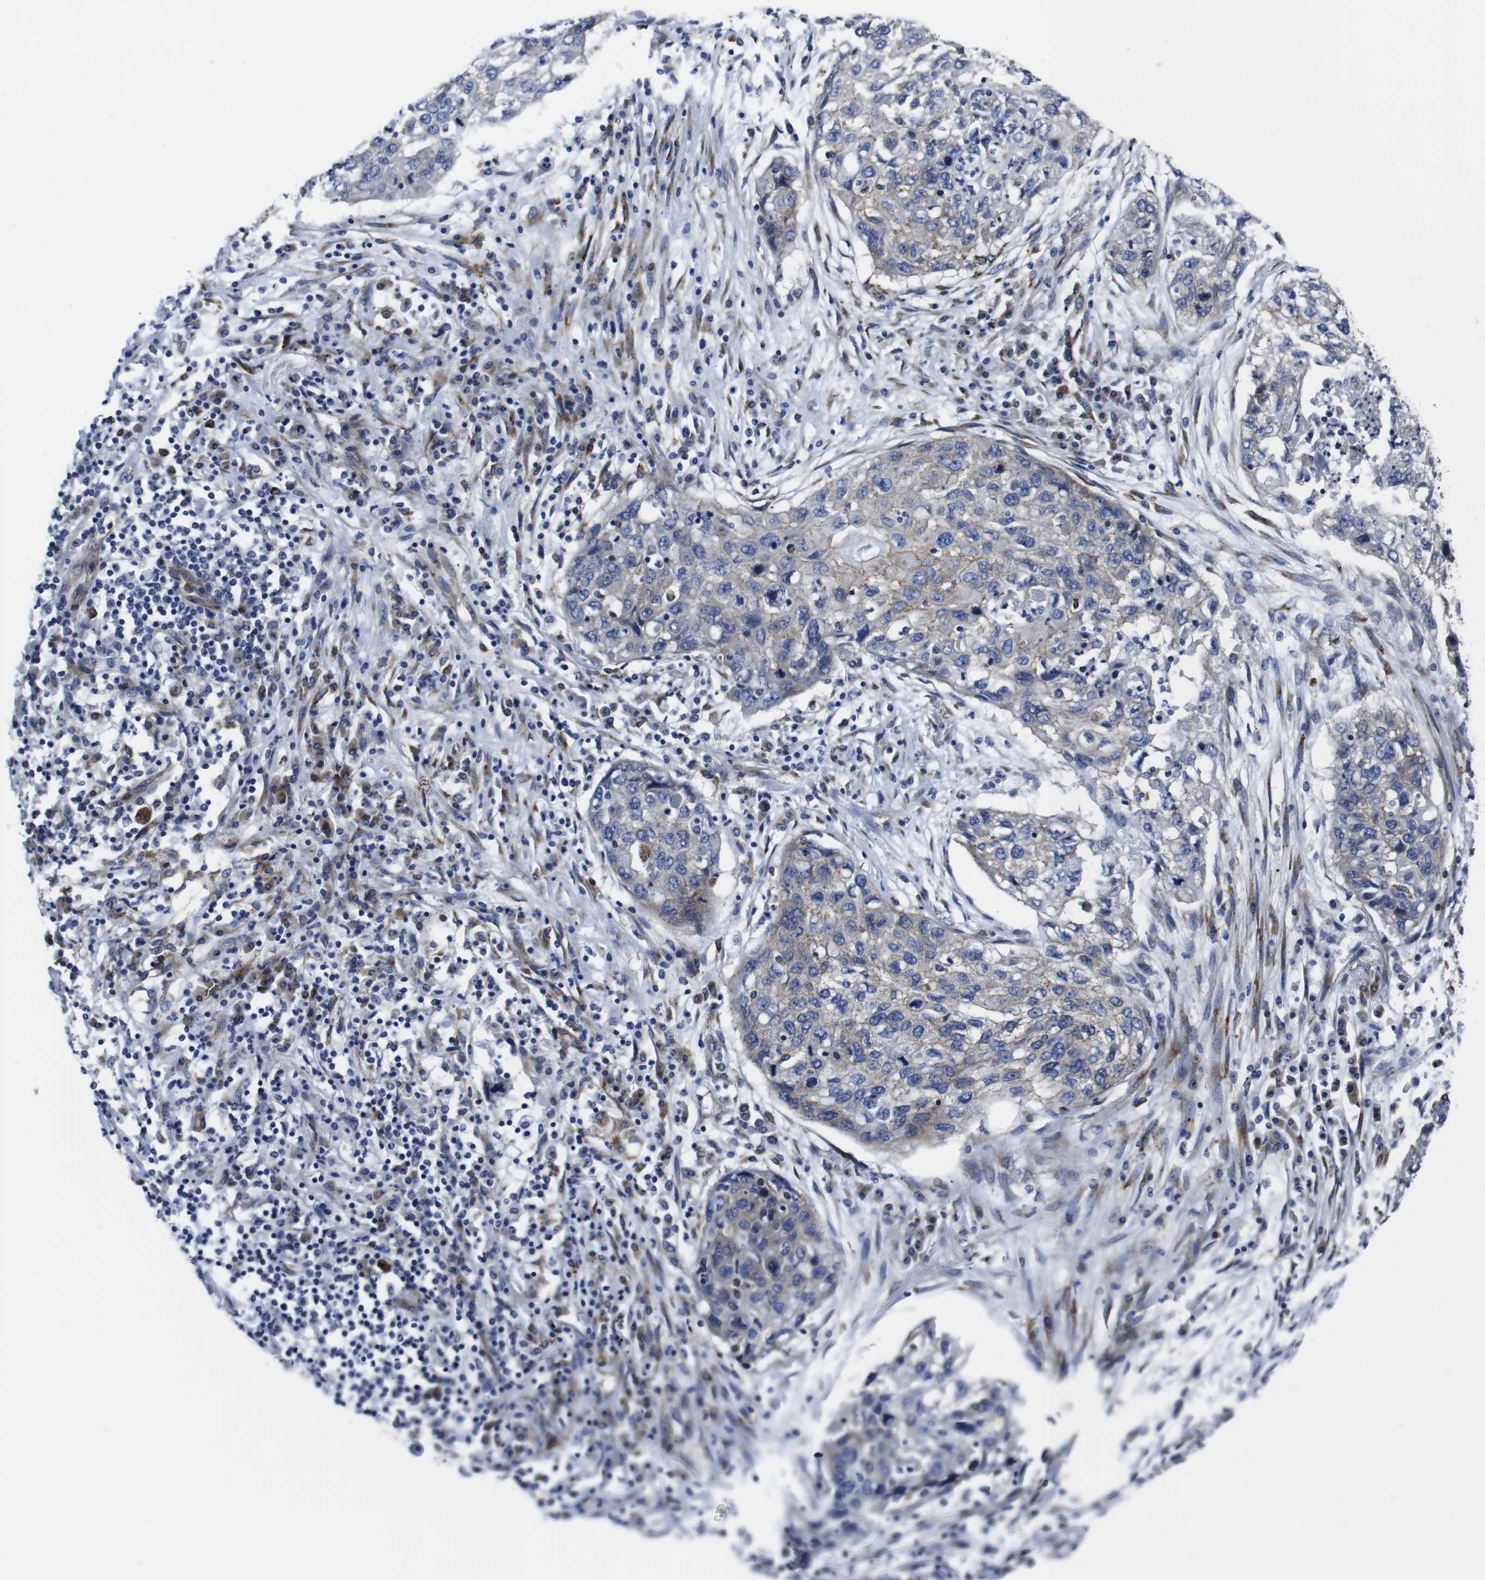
{"staining": {"intensity": "weak", "quantity": "<25%", "location": "cytoplasmic/membranous"}, "tissue": "lung cancer", "cell_type": "Tumor cells", "image_type": "cancer", "snomed": [{"axis": "morphology", "description": "Squamous cell carcinoma, NOS"}, {"axis": "topography", "description": "Lung"}], "caption": "Tumor cells show no significant staining in lung squamous cell carcinoma.", "gene": "NUMB", "patient": {"sex": "female", "age": 63}}